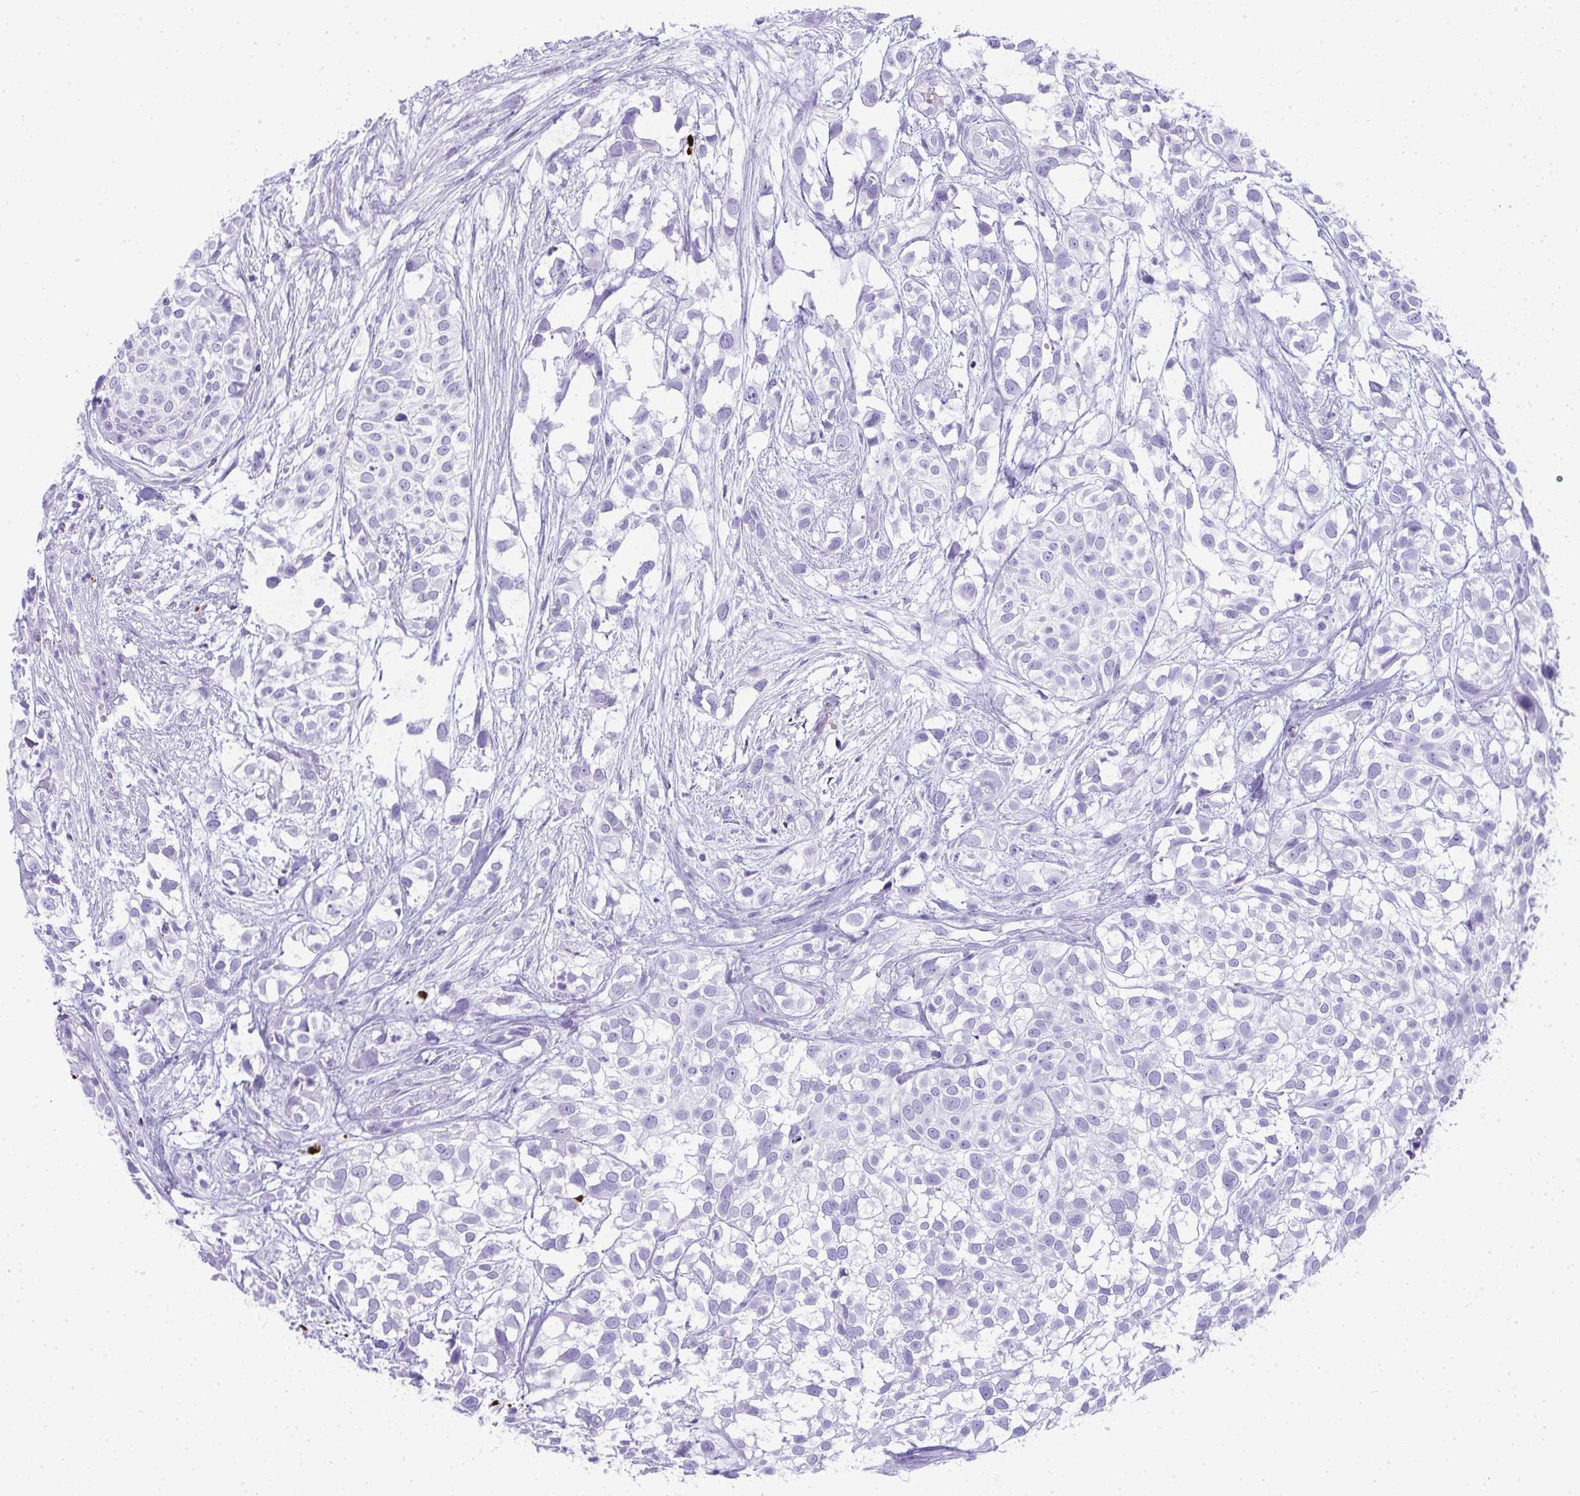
{"staining": {"intensity": "negative", "quantity": "none", "location": "none"}, "tissue": "urothelial cancer", "cell_type": "Tumor cells", "image_type": "cancer", "snomed": [{"axis": "morphology", "description": "Urothelial carcinoma, High grade"}, {"axis": "topography", "description": "Urinary bladder"}], "caption": "The immunohistochemistry (IHC) histopathology image has no significant positivity in tumor cells of urothelial cancer tissue.", "gene": "CDADC1", "patient": {"sex": "male", "age": 56}}